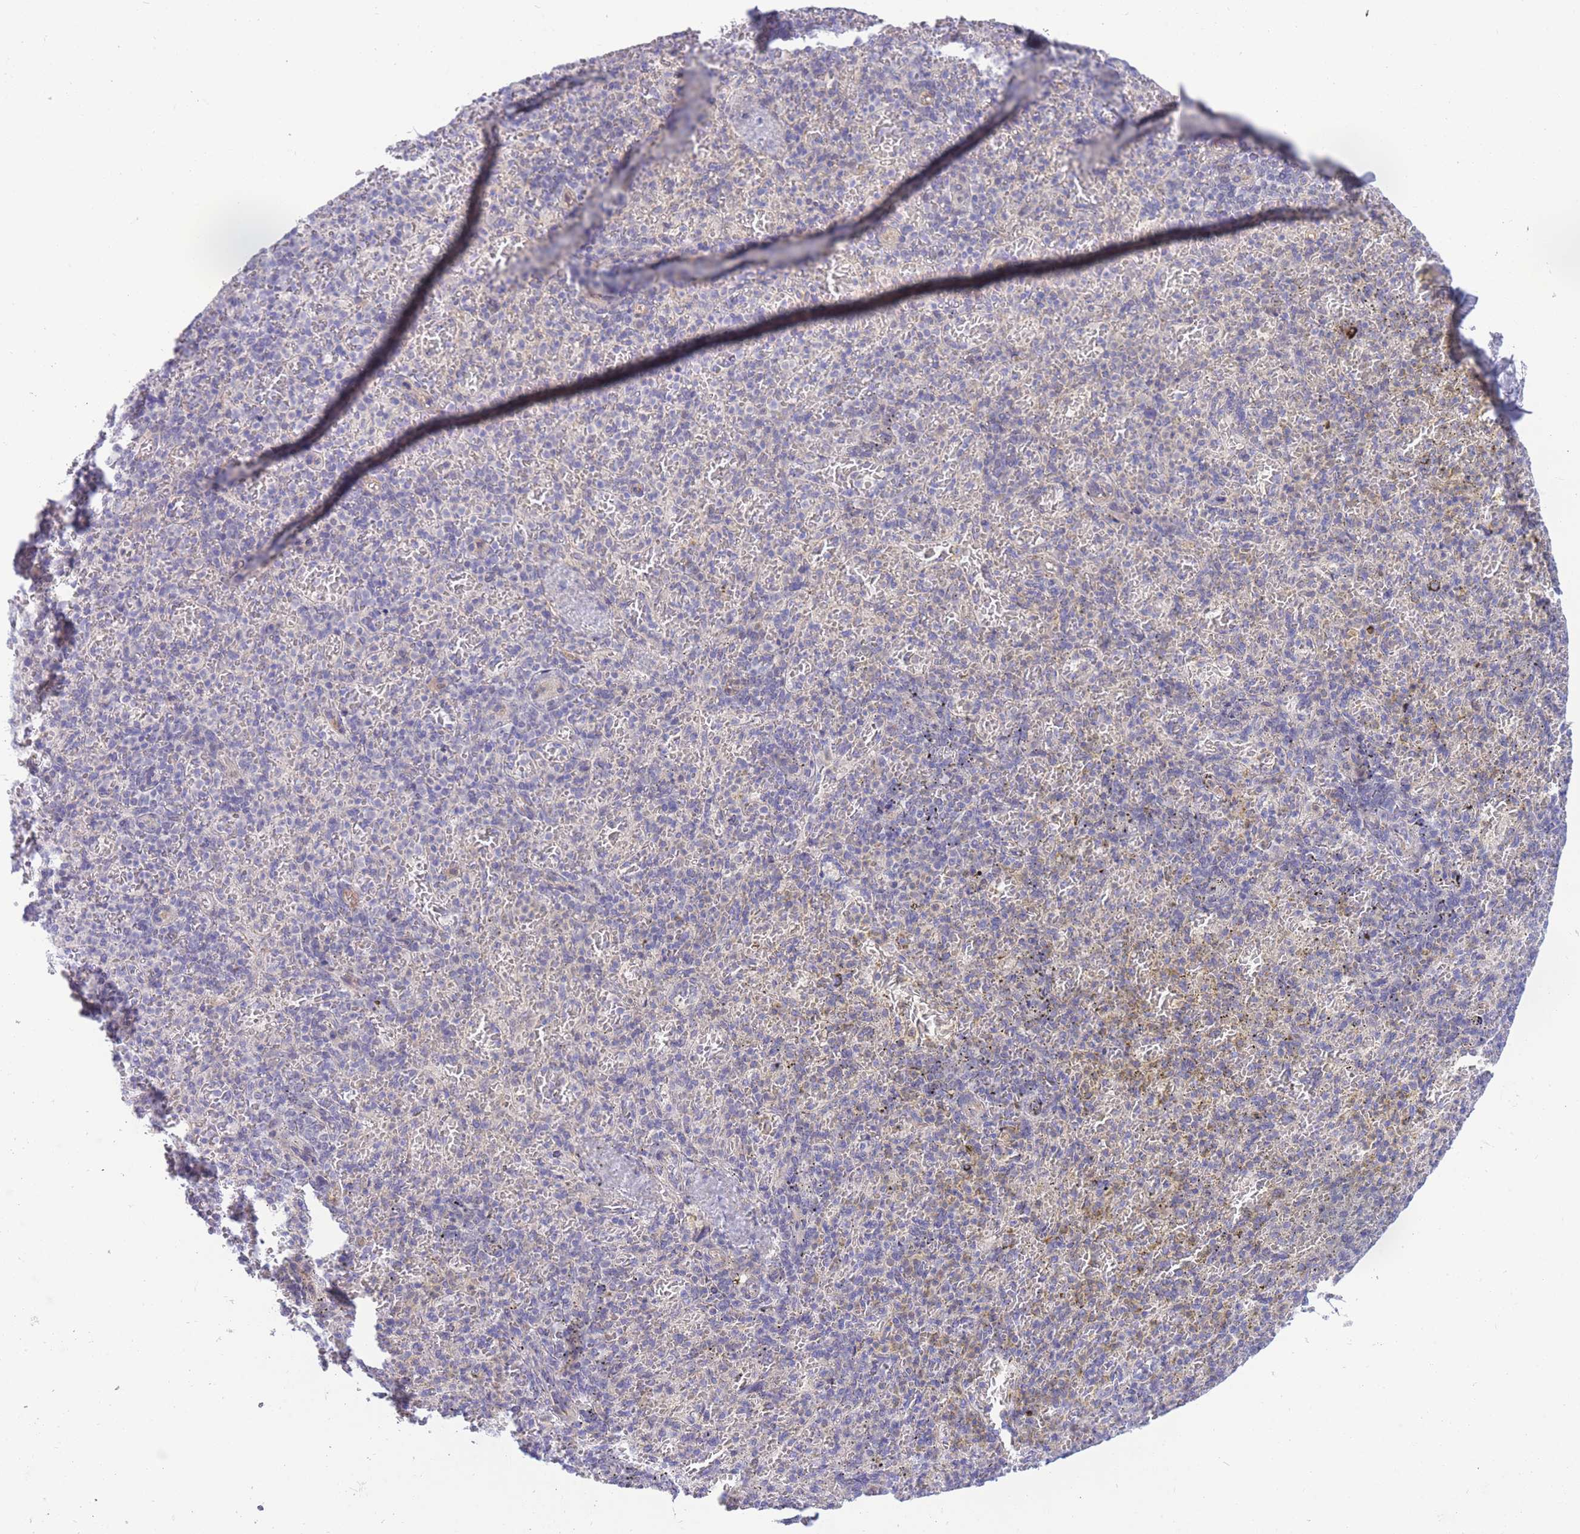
{"staining": {"intensity": "negative", "quantity": "none", "location": "none"}, "tissue": "spleen", "cell_type": "Cells in red pulp", "image_type": "normal", "snomed": [{"axis": "morphology", "description": "Normal tissue, NOS"}, {"axis": "topography", "description": "Spleen"}], "caption": "Human spleen stained for a protein using immunohistochemistry (IHC) reveals no expression in cells in red pulp.", "gene": "PRR23A", "patient": {"sex": "female", "age": 74}}